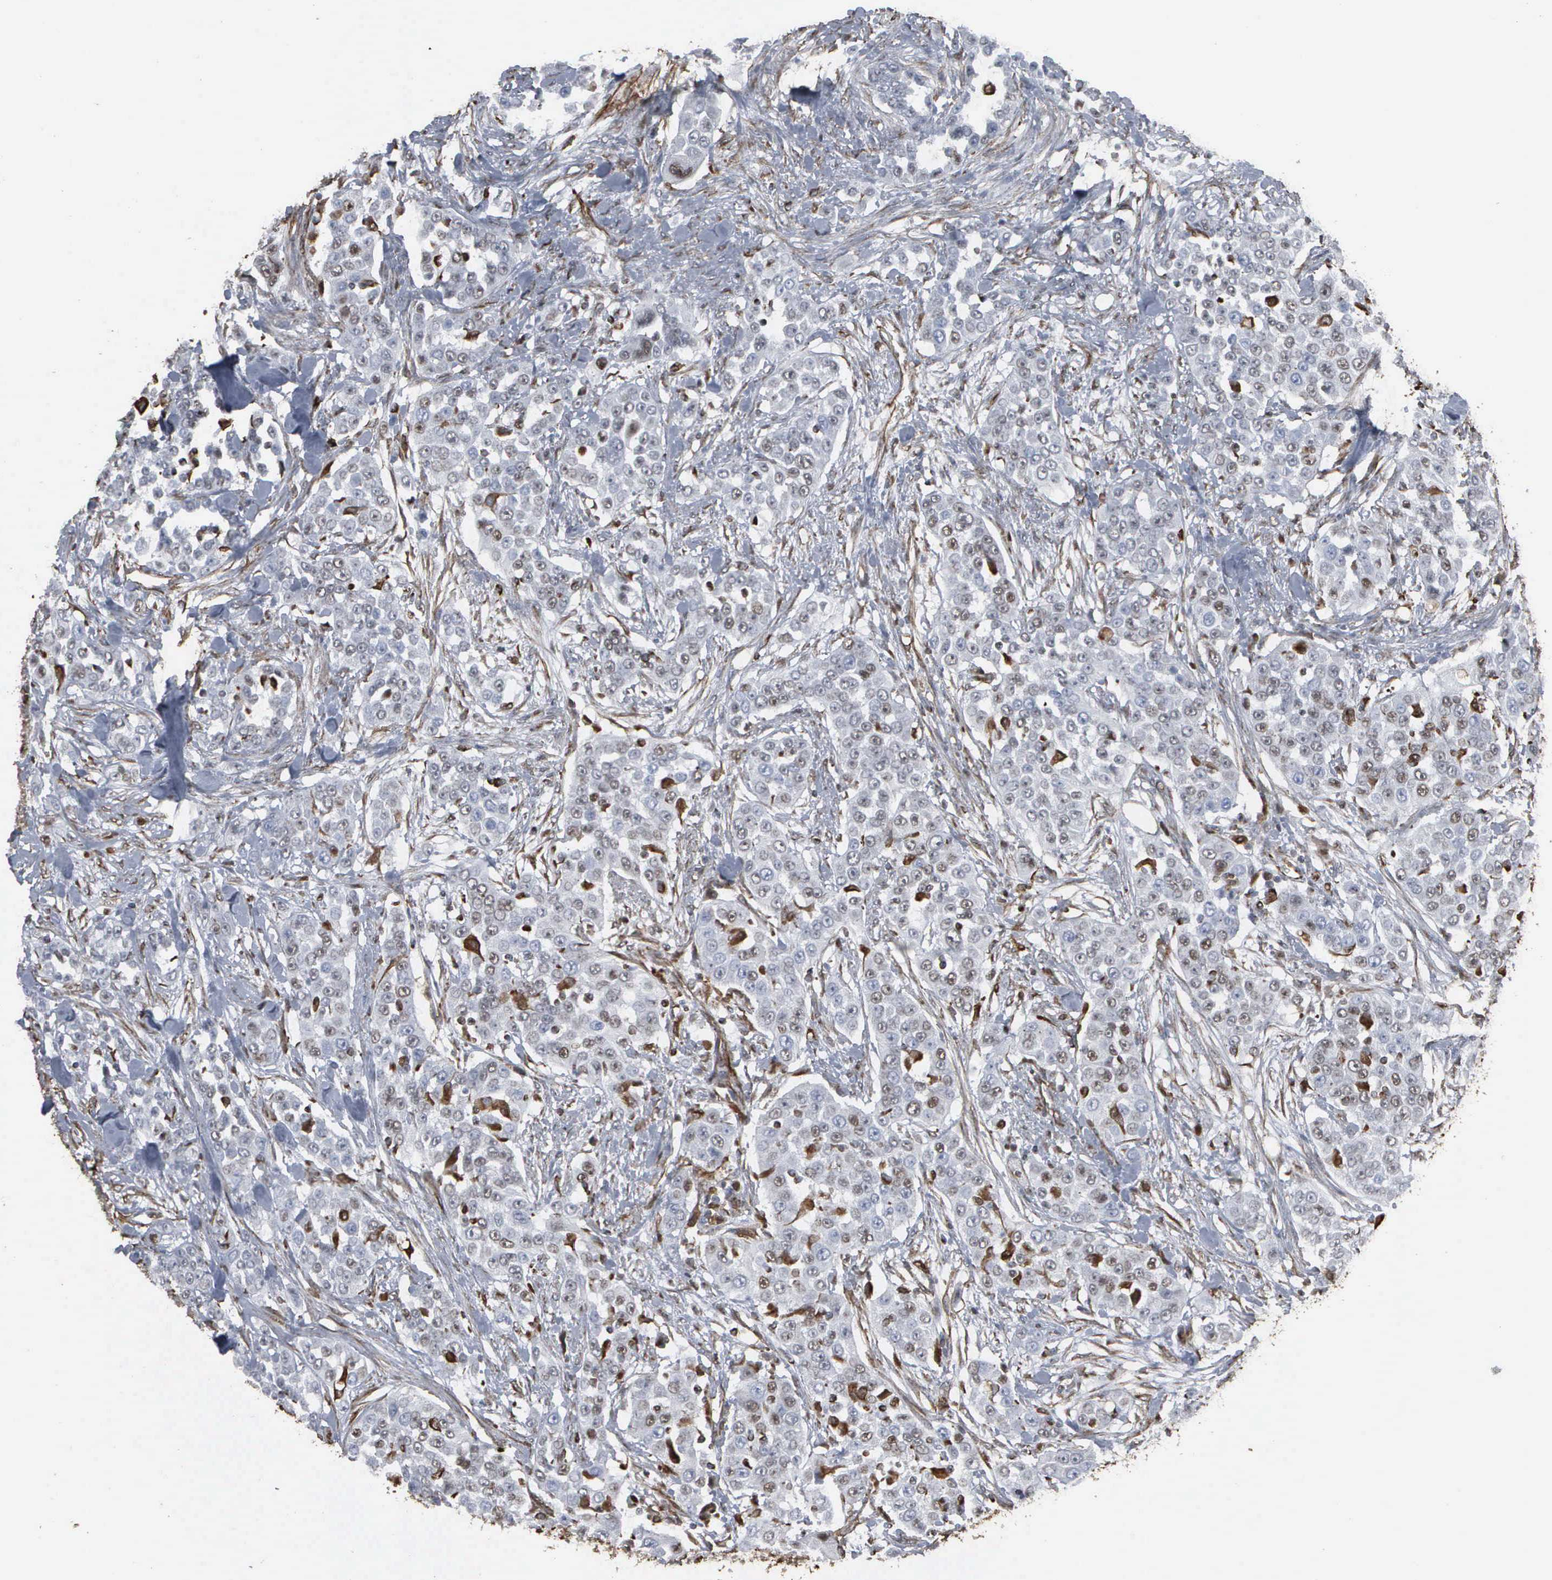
{"staining": {"intensity": "weak", "quantity": "<25%", "location": "nuclear"}, "tissue": "urothelial cancer", "cell_type": "Tumor cells", "image_type": "cancer", "snomed": [{"axis": "morphology", "description": "Urothelial carcinoma, High grade"}, {"axis": "topography", "description": "Urinary bladder"}], "caption": "Human high-grade urothelial carcinoma stained for a protein using immunohistochemistry (IHC) exhibits no positivity in tumor cells.", "gene": "CCNE1", "patient": {"sex": "female", "age": 80}}